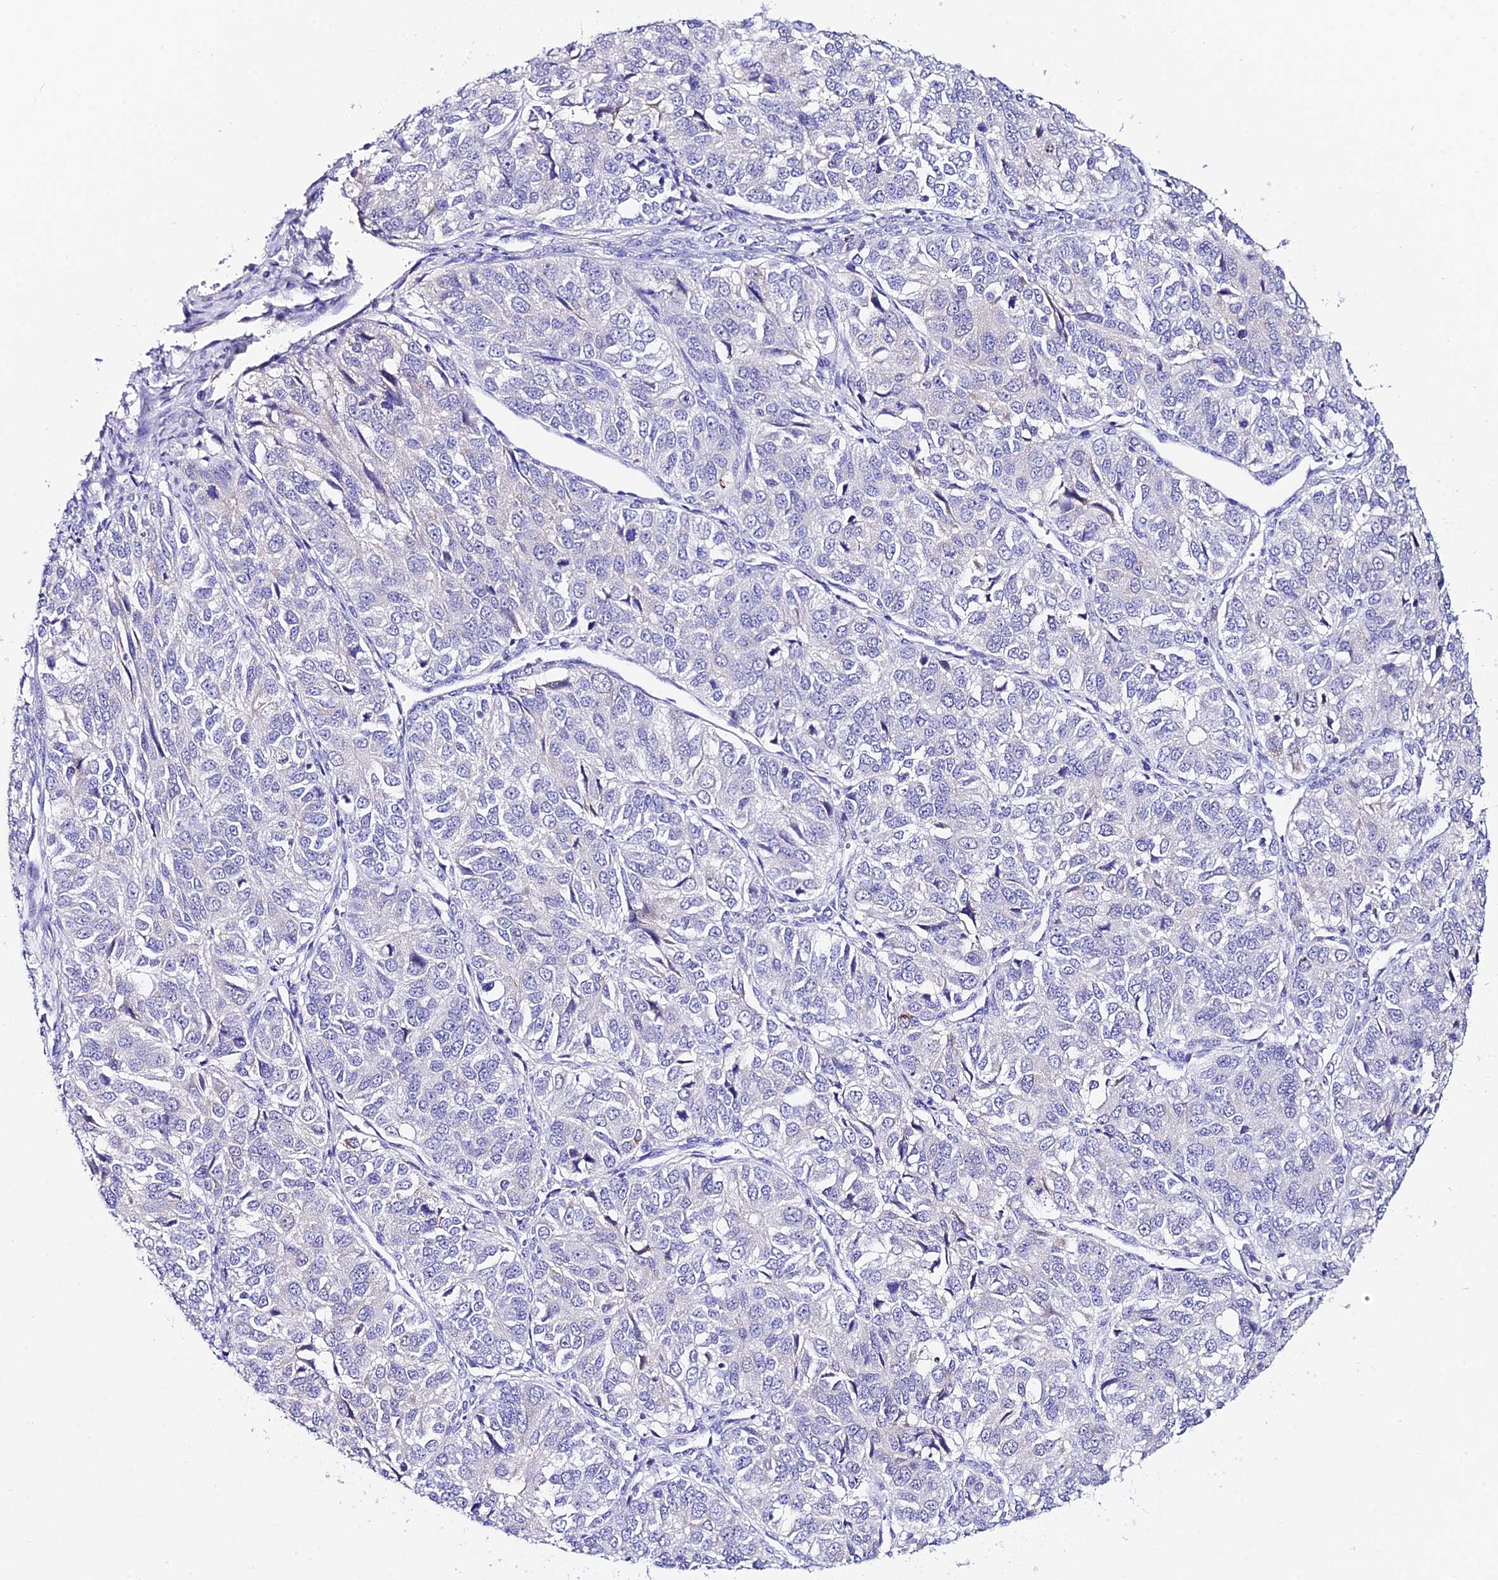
{"staining": {"intensity": "negative", "quantity": "none", "location": "none"}, "tissue": "ovarian cancer", "cell_type": "Tumor cells", "image_type": "cancer", "snomed": [{"axis": "morphology", "description": "Carcinoma, endometroid"}, {"axis": "topography", "description": "Ovary"}], "caption": "Human ovarian cancer (endometroid carcinoma) stained for a protein using immunohistochemistry (IHC) reveals no staining in tumor cells.", "gene": "CEP41", "patient": {"sex": "female", "age": 51}}